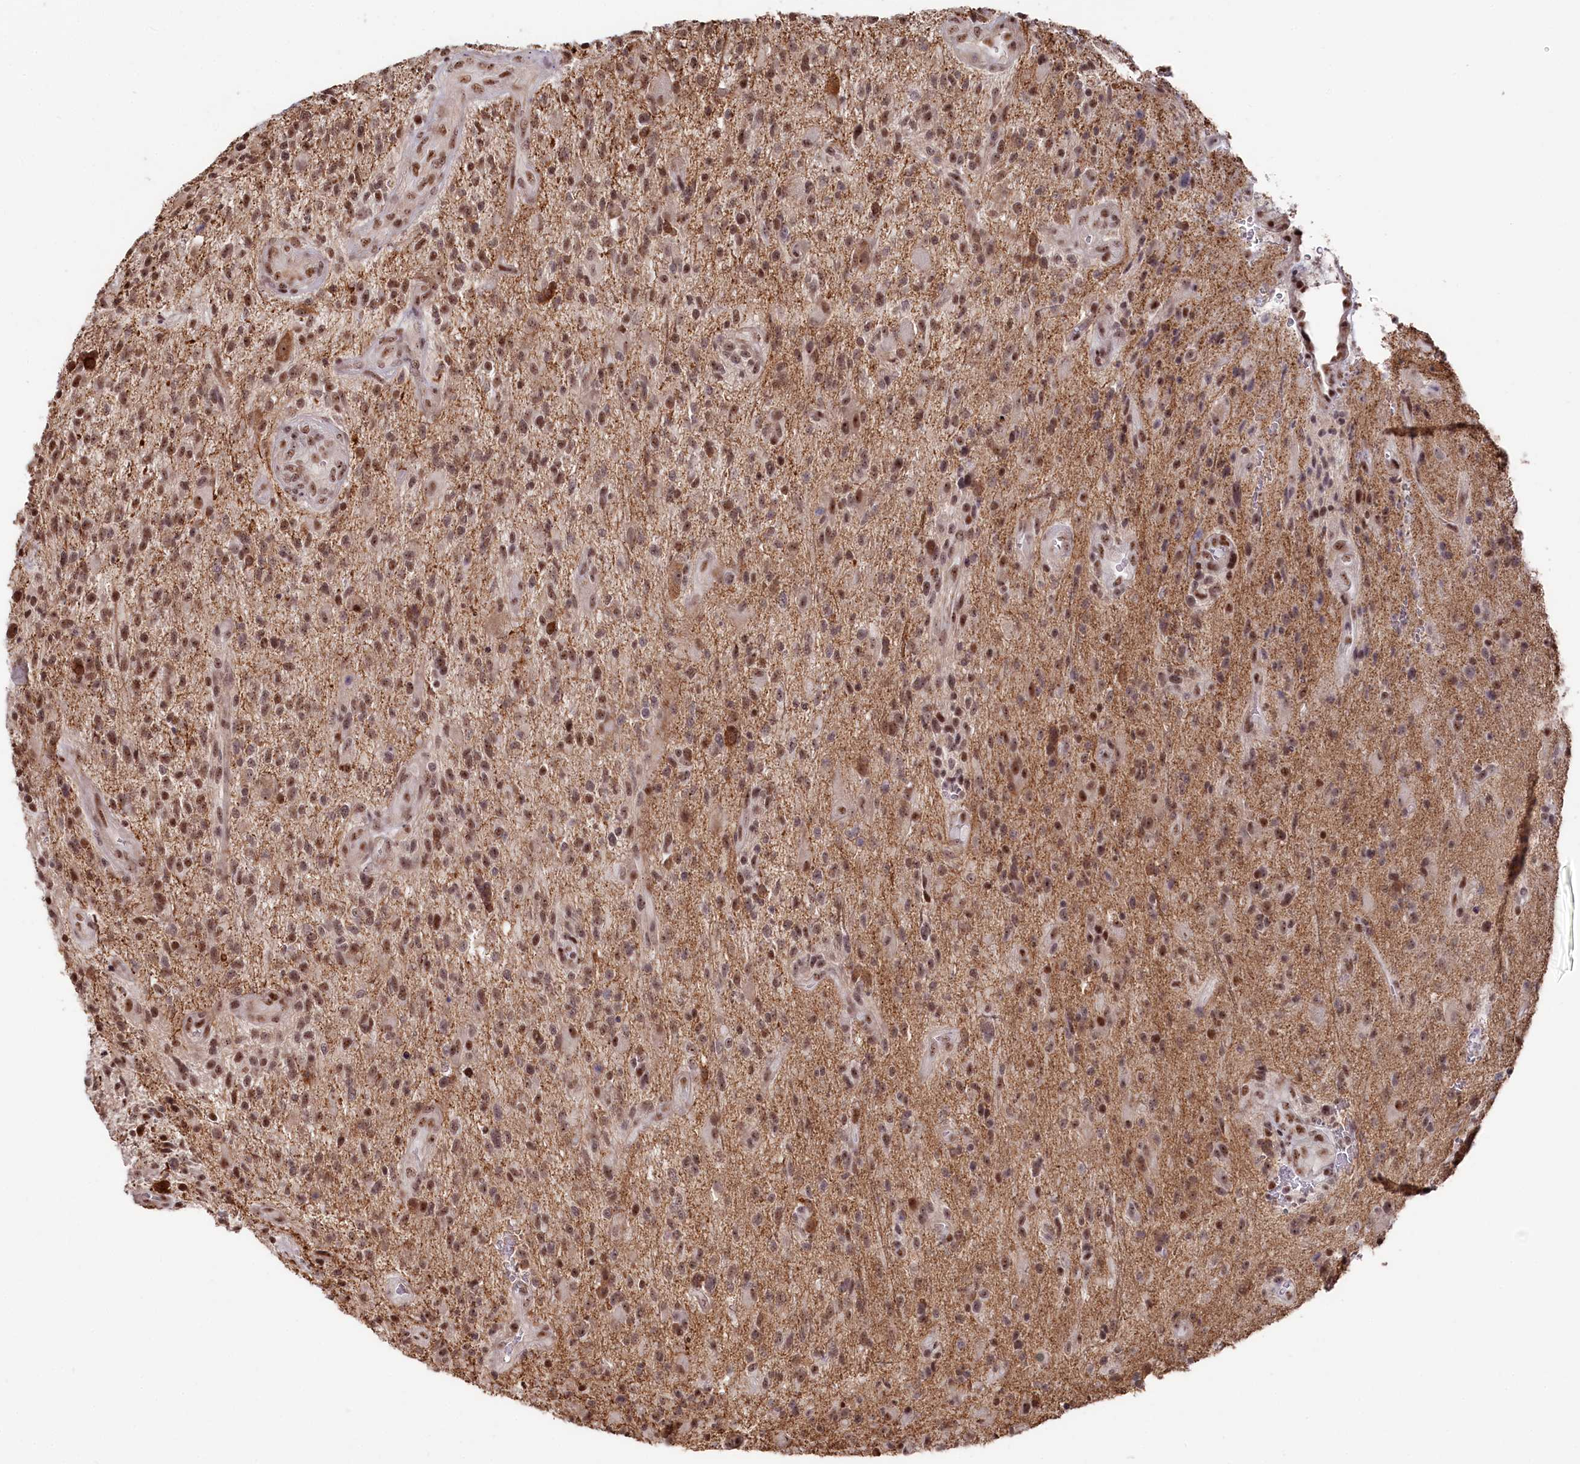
{"staining": {"intensity": "moderate", "quantity": ">75%", "location": "nuclear"}, "tissue": "glioma", "cell_type": "Tumor cells", "image_type": "cancer", "snomed": [{"axis": "morphology", "description": "Glioma, malignant, High grade"}, {"axis": "topography", "description": "Brain"}], "caption": "A high-resolution image shows immunohistochemistry staining of high-grade glioma (malignant), which reveals moderate nuclear staining in about >75% of tumor cells.", "gene": "POLR2H", "patient": {"sex": "male", "age": 47}}